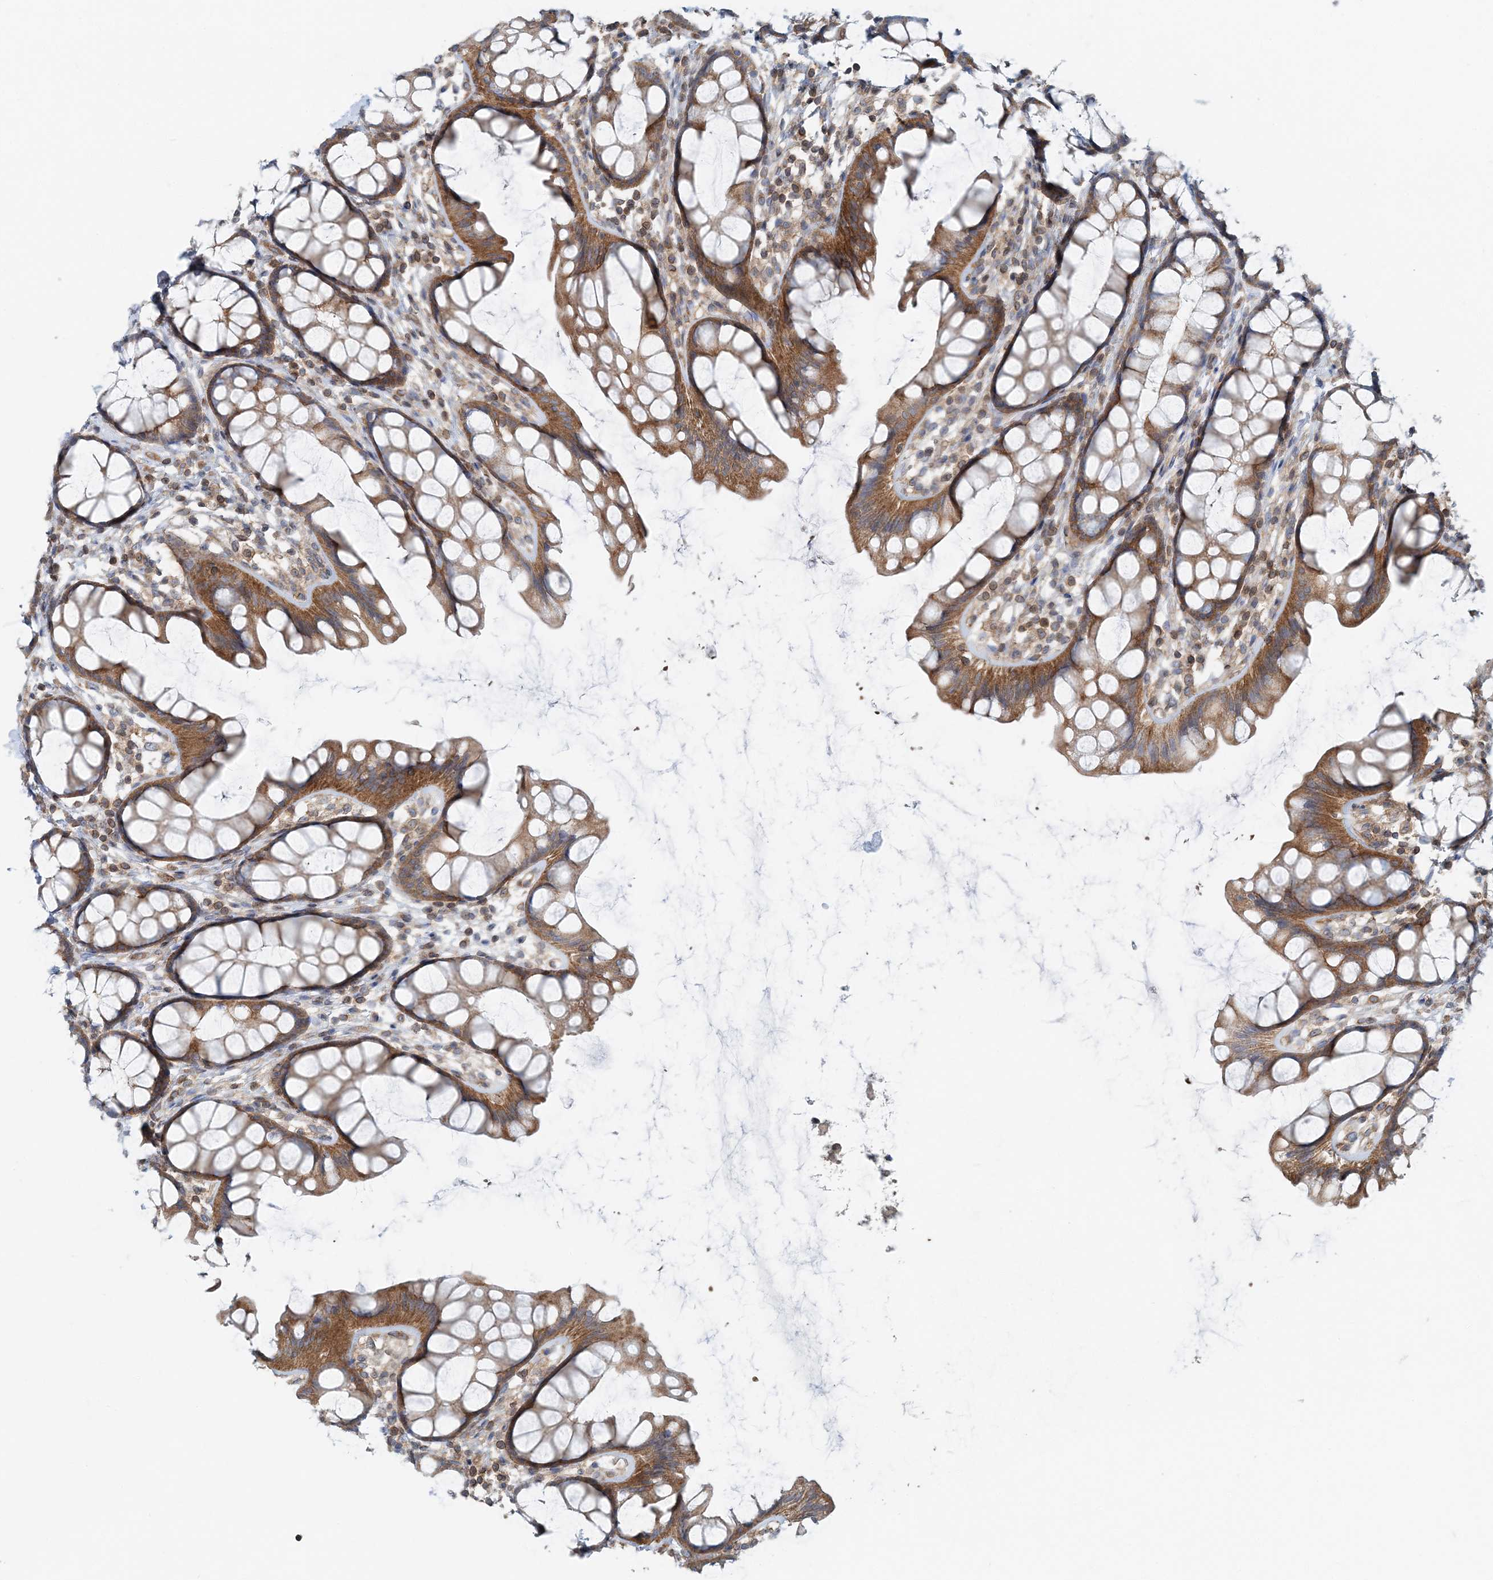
{"staining": {"intensity": "moderate", "quantity": ">75%", "location": "cytoplasmic/membranous"}, "tissue": "rectum", "cell_type": "Glandular cells", "image_type": "normal", "snomed": [{"axis": "morphology", "description": "Normal tissue, NOS"}, {"axis": "topography", "description": "Rectum"}], "caption": "Protein positivity by immunohistochemistry shows moderate cytoplasmic/membranous expression in about >75% of glandular cells in benign rectum. (IHC, brightfield microscopy, high magnification).", "gene": "MOB4", "patient": {"sex": "female", "age": 65}}